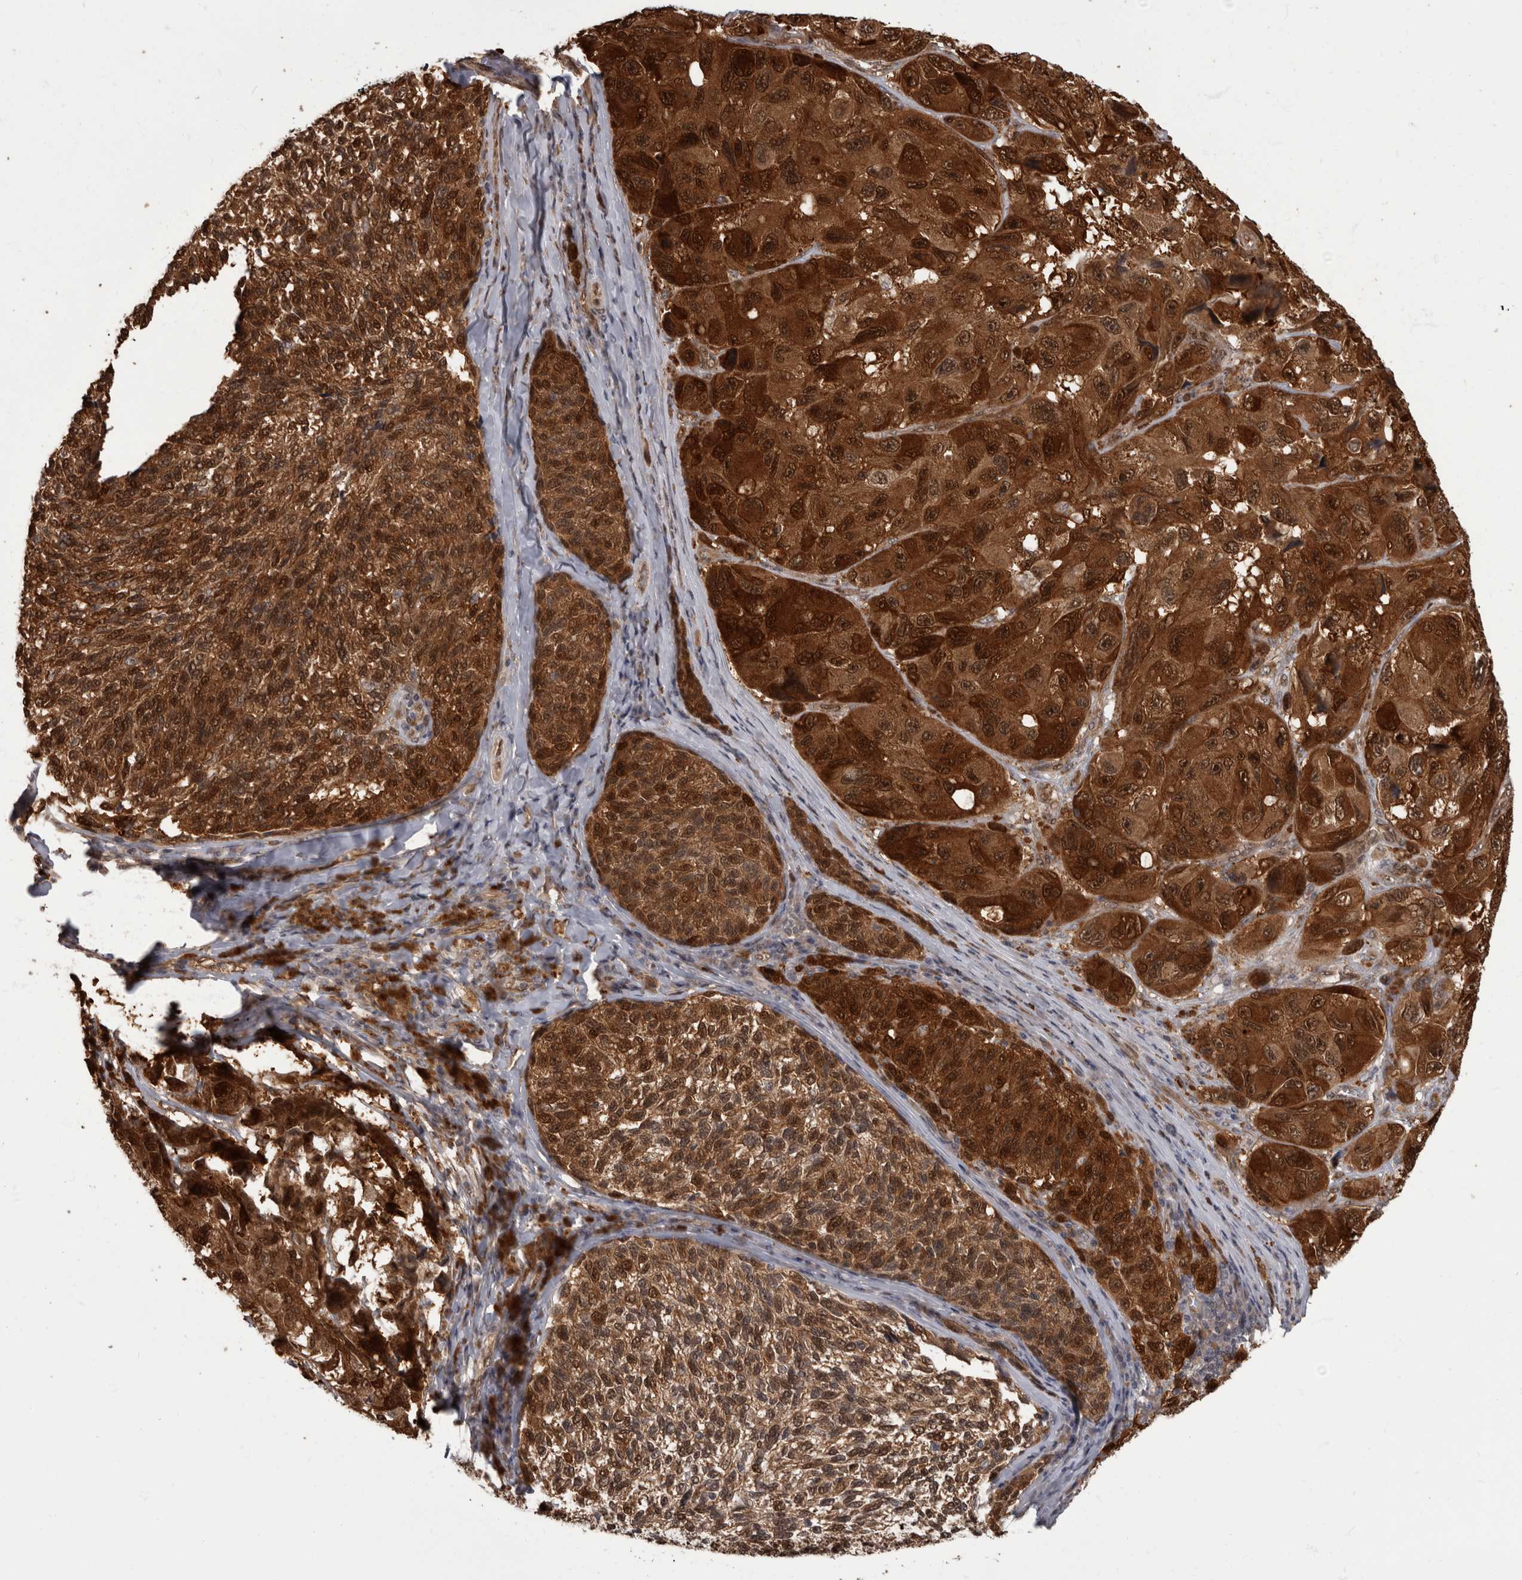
{"staining": {"intensity": "strong", "quantity": ">75%", "location": "cytoplasmic/membranous,nuclear"}, "tissue": "melanoma", "cell_type": "Tumor cells", "image_type": "cancer", "snomed": [{"axis": "morphology", "description": "Malignant melanoma, NOS"}, {"axis": "topography", "description": "Skin"}], "caption": "Melanoma stained with immunohistochemistry (IHC) displays strong cytoplasmic/membranous and nuclear positivity in about >75% of tumor cells. Using DAB (brown) and hematoxylin (blue) stains, captured at high magnification using brightfield microscopy.", "gene": "AKT3", "patient": {"sex": "female", "age": 73}}